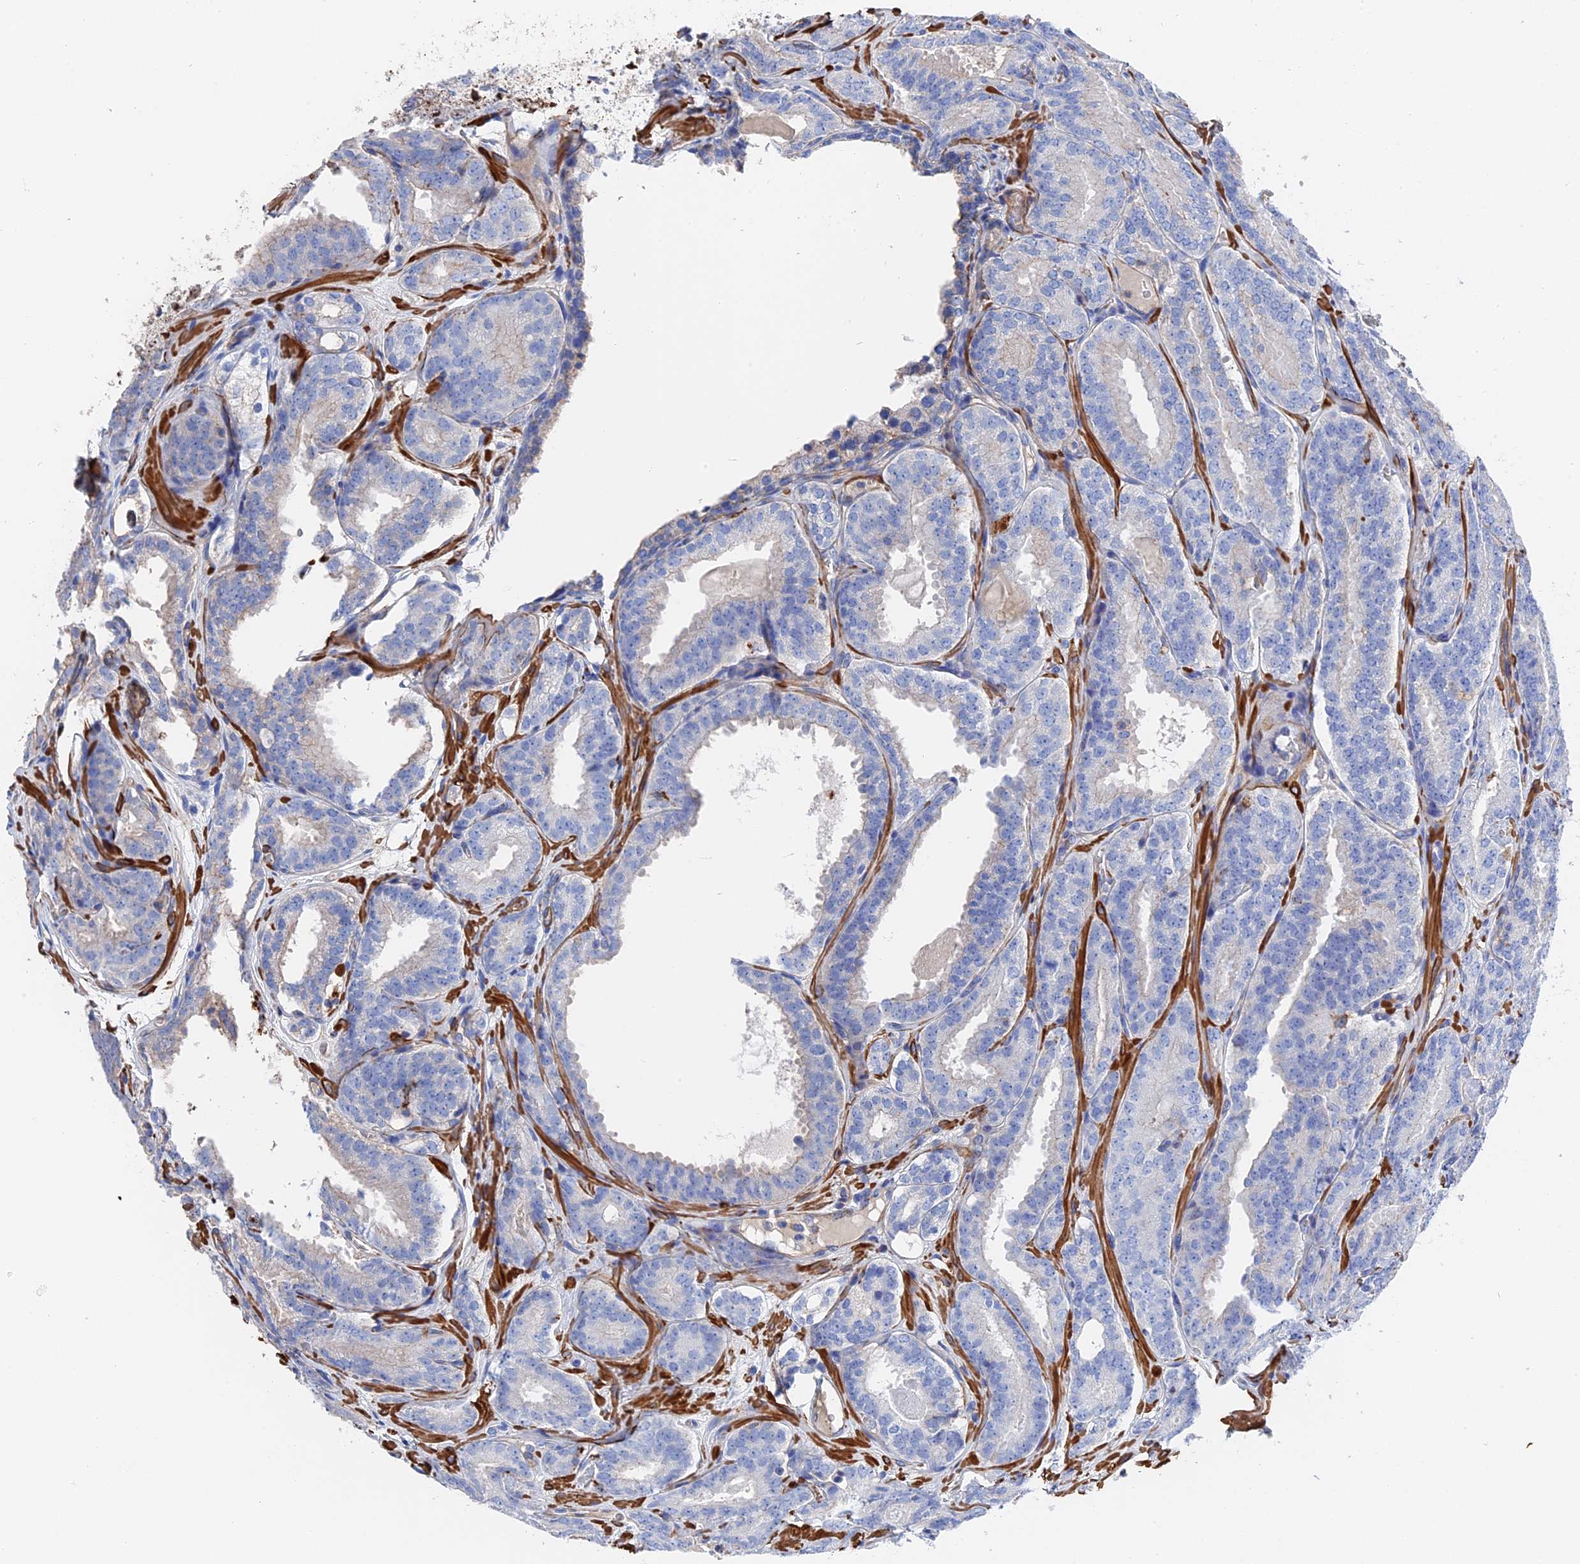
{"staining": {"intensity": "negative", "quantity": "none", "location": "none"}, "tissue": "prostate cancer", "cell_type": "Tumor cells", "image_type": "cancer", "snomed": [{"axis": "morphology", "description": "Adenocarcinoma, High grade"}, {"axis": "topography", "description": "Prostate"}], "caption": "High magnification brightfield microscopy of prostate adenocarcinoma (high-grade) stained with DAB (brown) and counterstained with hematoxylin (blue): tumor cells show no significant staining.", "gene": "STRA6", "patient": {"sex": "male", "age": 63}}